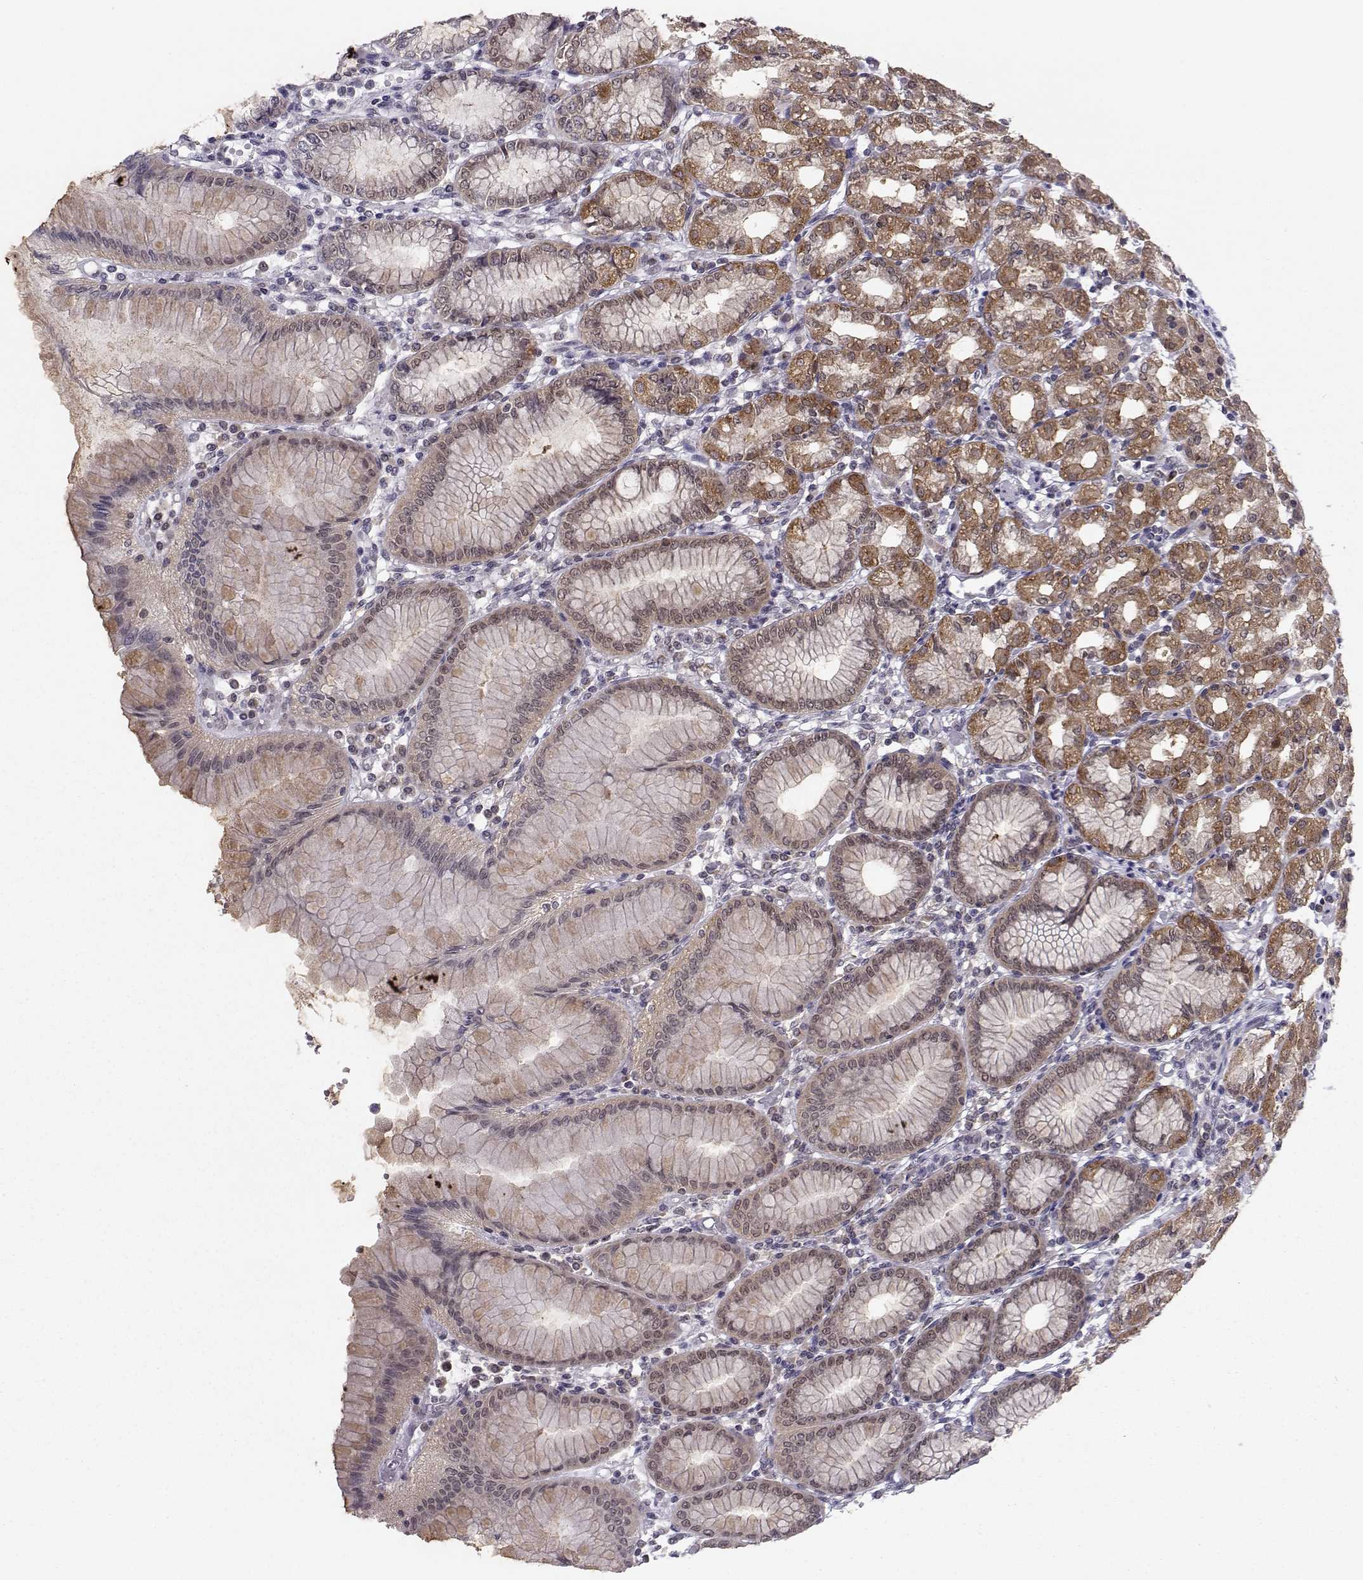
{"staining": {"intensity": "moderate", "quantity": "25%-75%", "location": "cytoplasmic/membranous"}, "tissue": "stomach", "cell_type": "Glandular cells", "image_type": "normal", "snomed": [{"axis": "morphology", "description": "Normal tissue, NOS"}, {"axis": "topography", "description": "Skeletal muscle"}, {"axis": "topography", "description": "Stomach"}], "caption": "Stomach stained for a protein (brown) exhibits moderate cytoplasmic/membranous positive staining in approximately 25%-75% of glandular cells.", "gene": "KIF13B", "patient": {"sex": "female", "age": 57}}